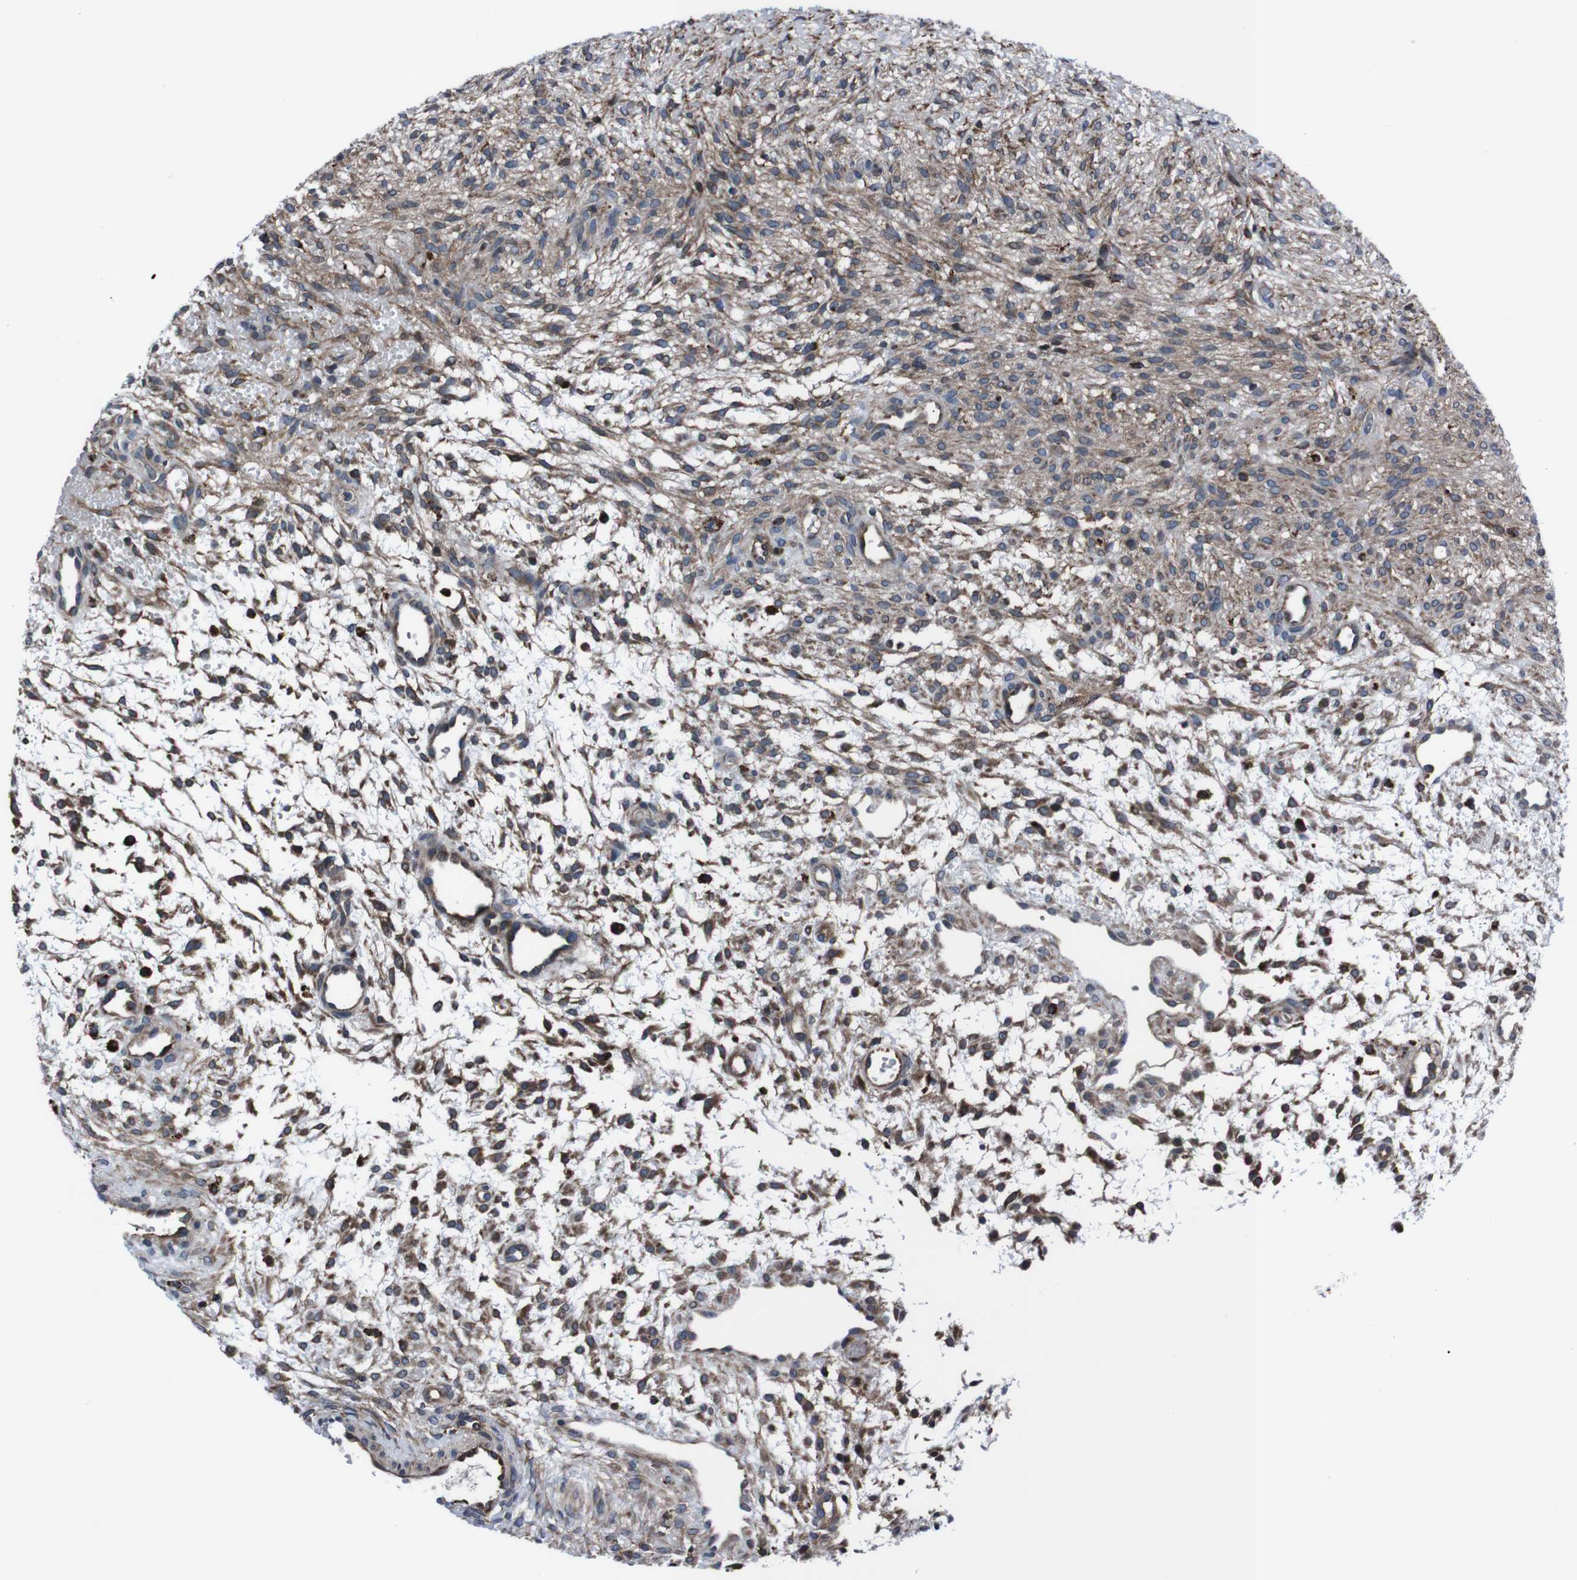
{"staining": {"intensity": "moderate", "quantity": ">75%", "location": "cytoplasmic/membranous"}, "tissue": "ovary", "cell_type": "Ovarian stroma cells", "image_type": "normal", "snomed": [{"axis": "morphology", "description": "Normal tissue, NOS"}, {"axis": "morphology", "description": "Cyst, NOS"}, {"axis": "topography", "description": "Ovary"}], "caption": "Moderate cytoplasmic/membranous staining is present in about >75% of ovarian stroma cells in normal ovary. The protein is shown in brown color, while the nuclei are stained blue.", "gene": "EIF4A2", "patient": {"sex": "female", "age": 18}}